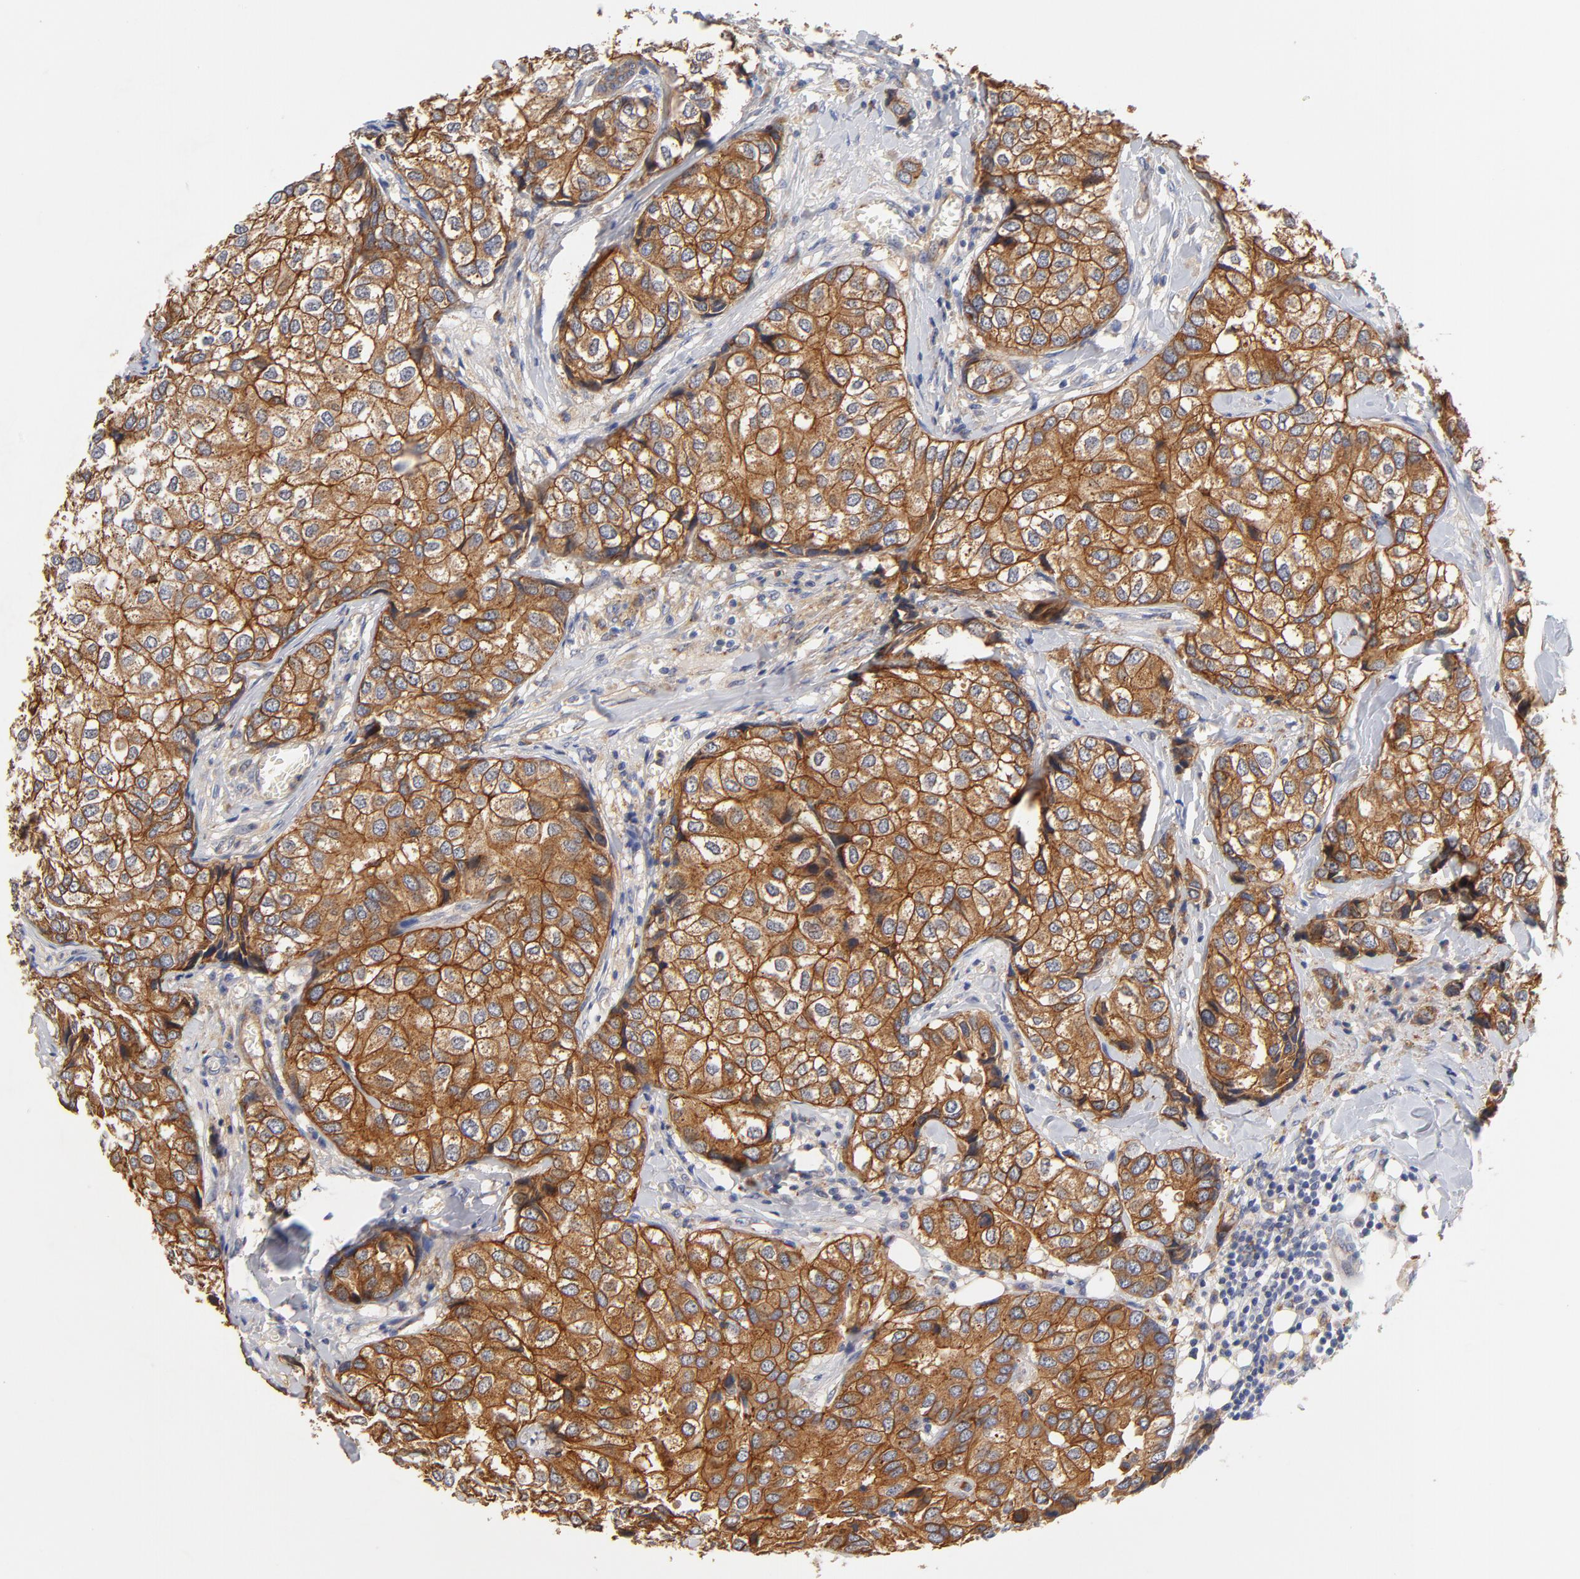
{"staining": {"intensity": "strong", "quantity": ">75%", "location": "cytoplasmic/membranous"}, "tissue": "breast cancer", "cell_type": "Tumor cells", "image_type": "cancer", "snomed": [{"axis": "morphology", "description": "Duct carcinoma"}, {"axis": "topography", "description": "Breast"}], "caption": "Immunohistochemical staining of human breast cancer exhibits high levels of strong cytoplasmic/membranous protein positivity in about >75% of tumor cells.", "gene": "FBXL2", "patient": {"sex": "female", "age": 68}}